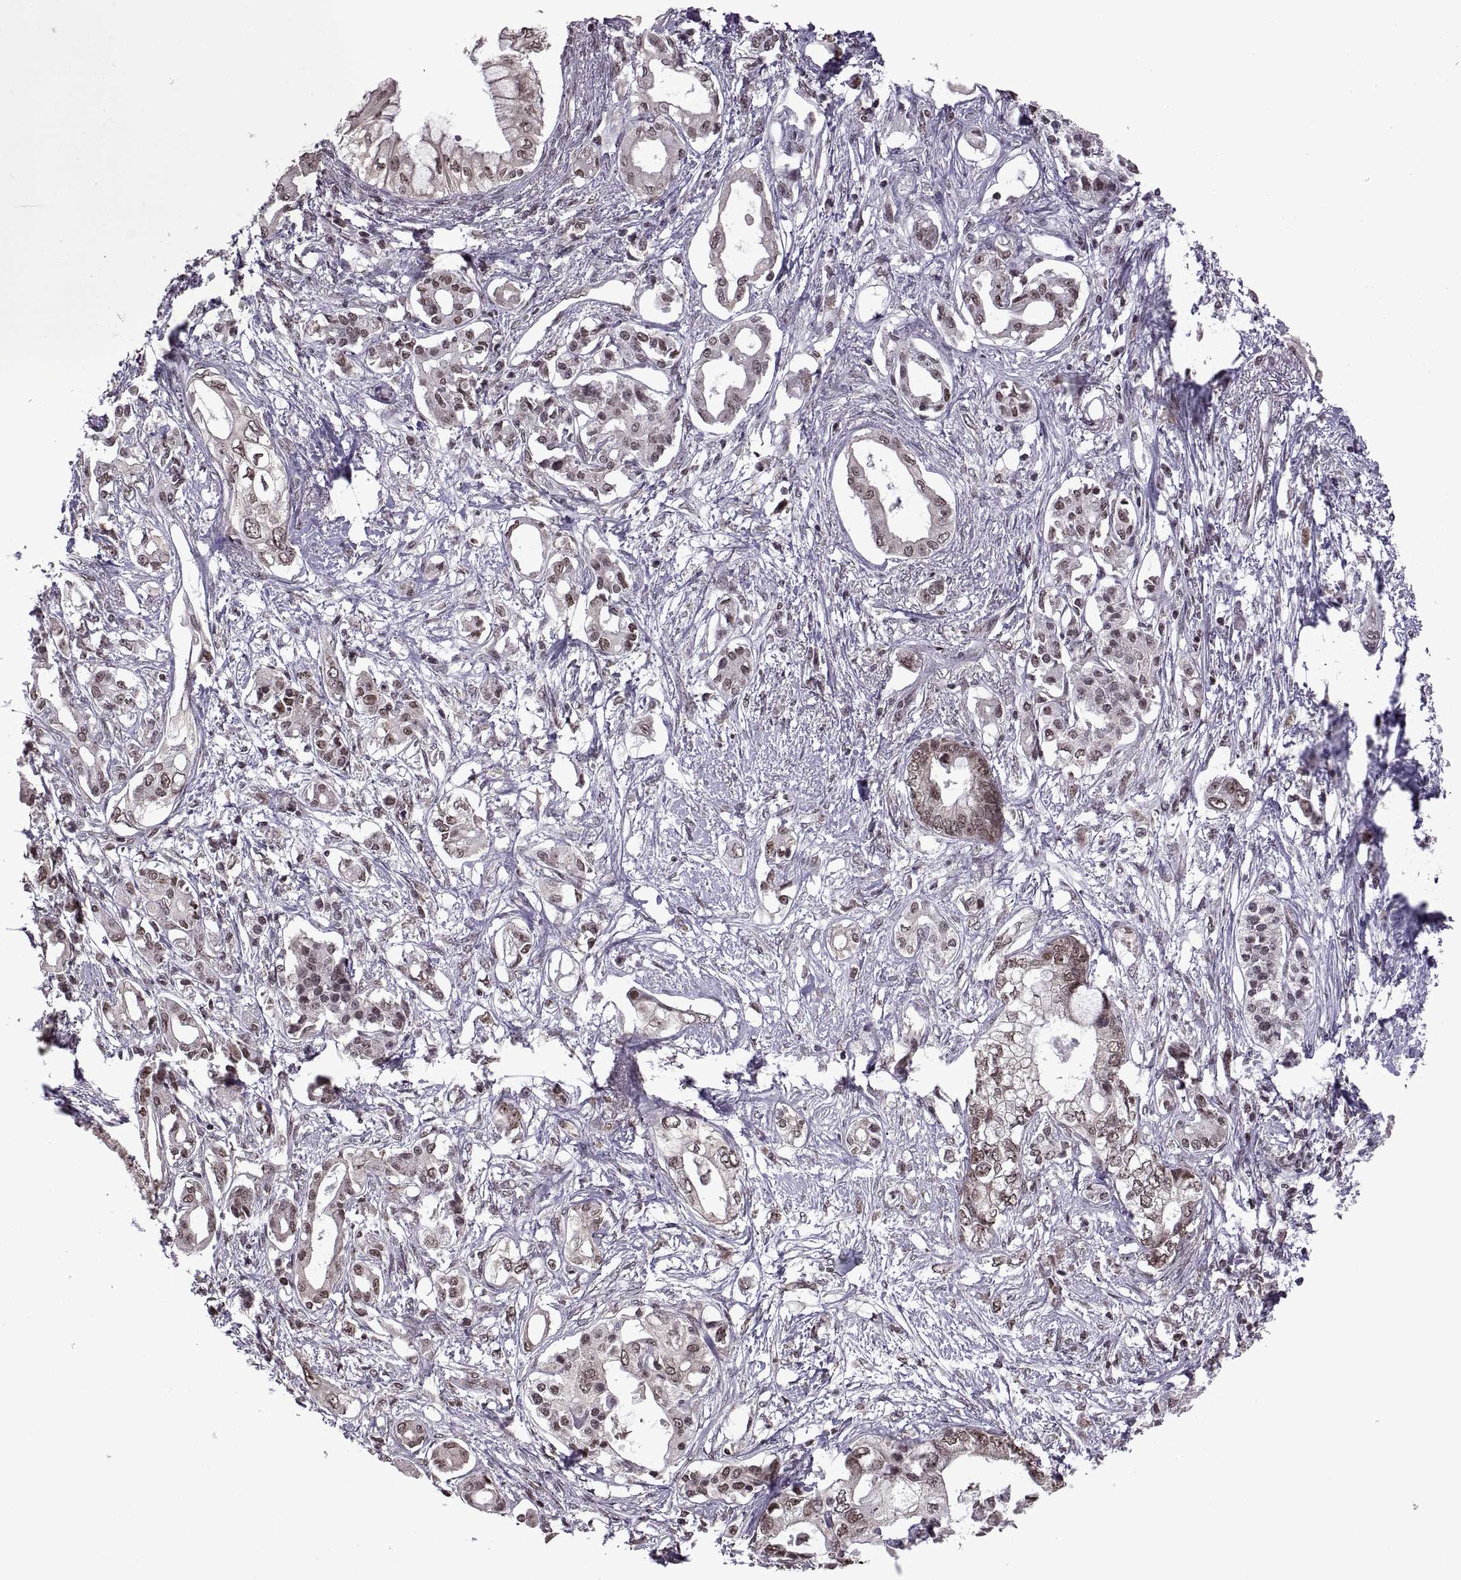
{"staining": {"intensity": "moderate", "quantity": "25%-75%", "location": "nuclear"}, "tissue": "pancreatic cancer", "cell_type": "Tumor cells", "image_type": "cancer", "snomed": [{"axis": "morphology", "description": "Adenocarcinoma, NOS"}, {"axis": "topography", "description": "Pancreas"}], "caption": "DAB (3,3'-diaminobenzidine) immunohistochemical staining of pancreatic adenocarcinoma displays moderate nuclear protein staining in approximately 25%-75% of tumor cells.", "gene": "INTS3", "patient": {"sex": "female", "age": 63}}